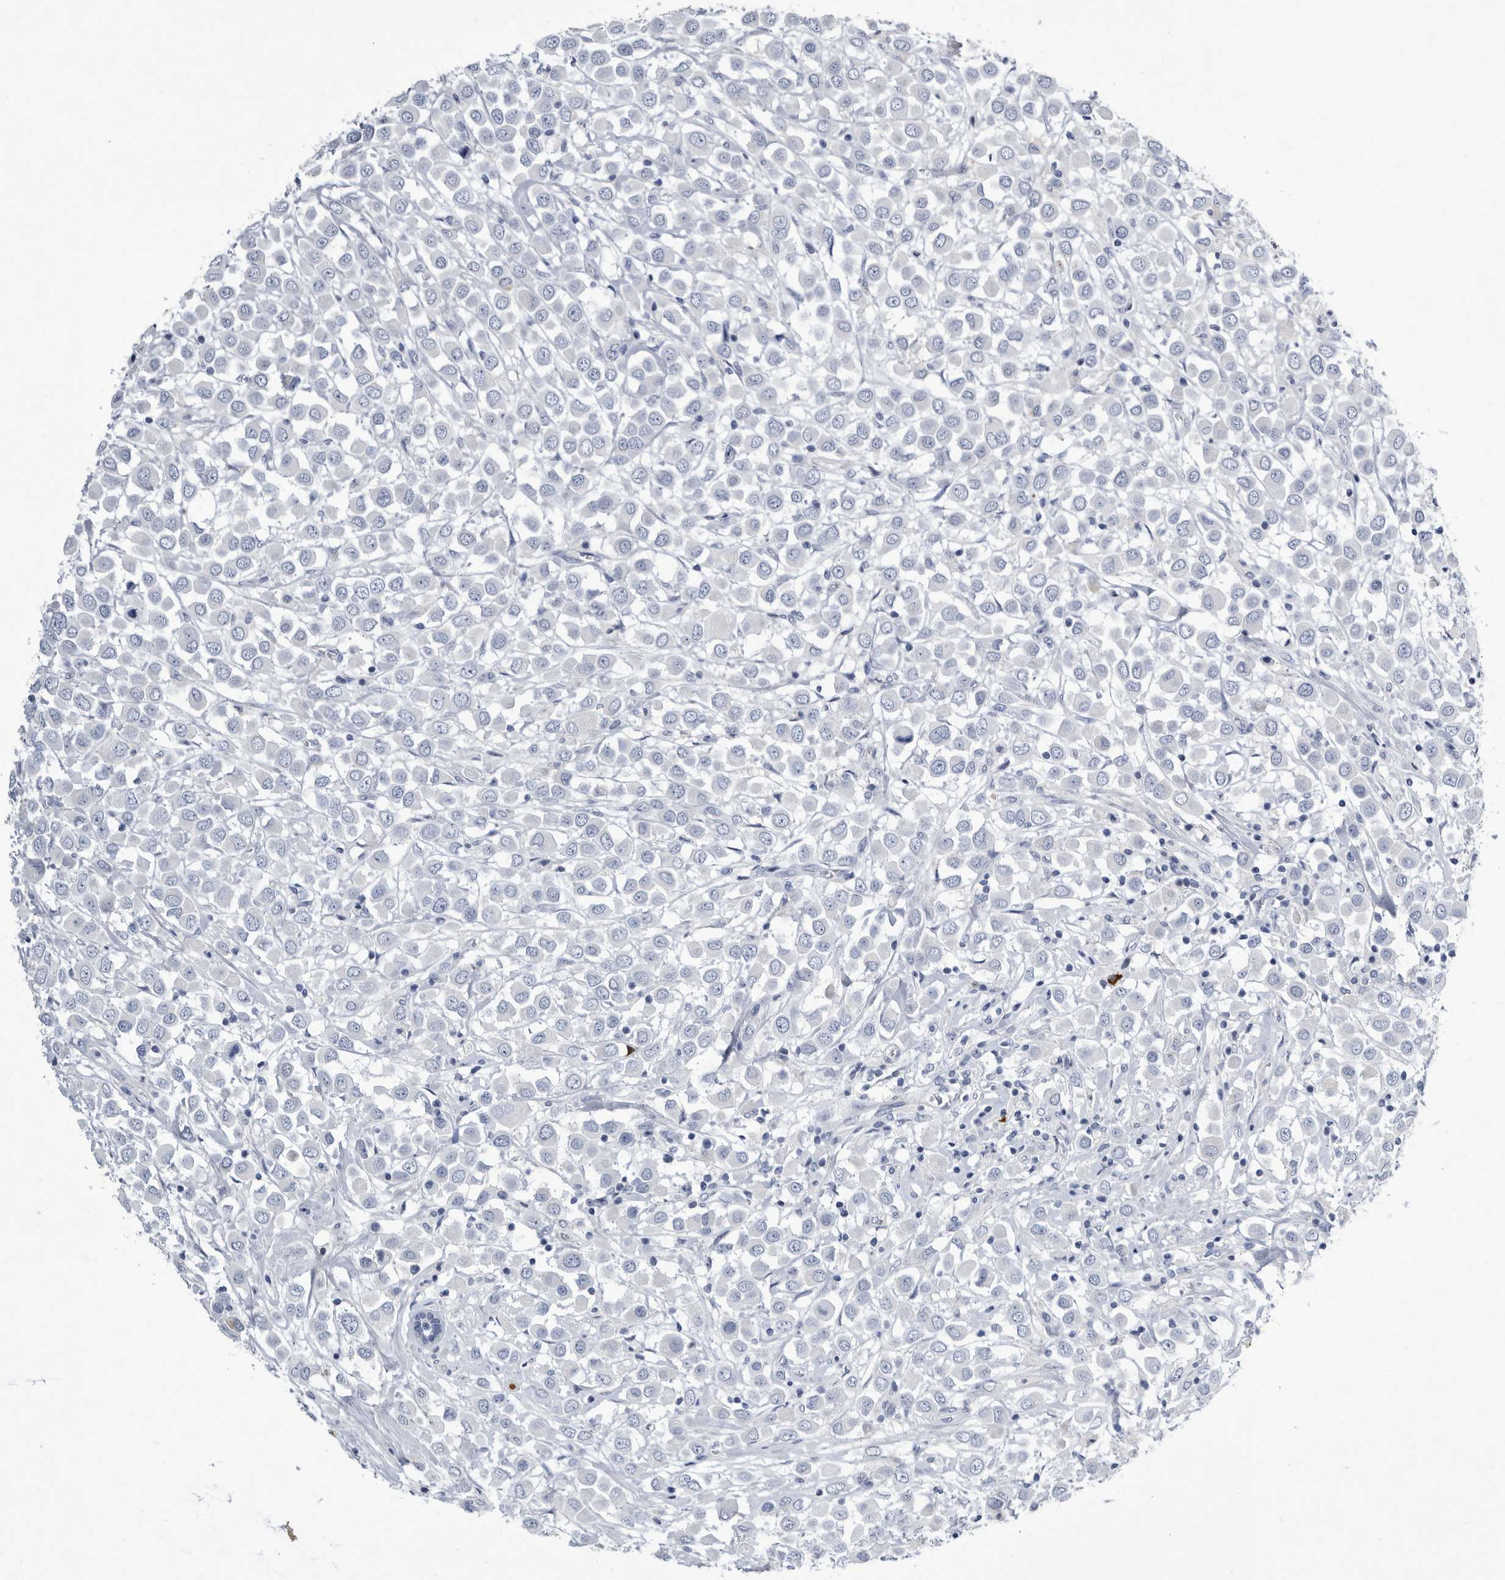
{"staining": {"intensity": "negative", "quantity": "none", "location": "none"}, "tissue": "breast cancer", "cell_type": "Tumor cells", "image_type": "cancer", "snomed": [{"axis": "morphology", "description": "Duct carcinoma"}, {"axis": "topography", "description": "Breast"}], "caption": "IHC photomicrograph of neoplastic tissue: breast infiltrating ductal carcinoma stained with DAB (3,3'-diaminobenzidine) demonstrates no significant protein expression in tumor cells.", "gene": "BTBD6", "patient": {"sex": "female", "age": 61}}